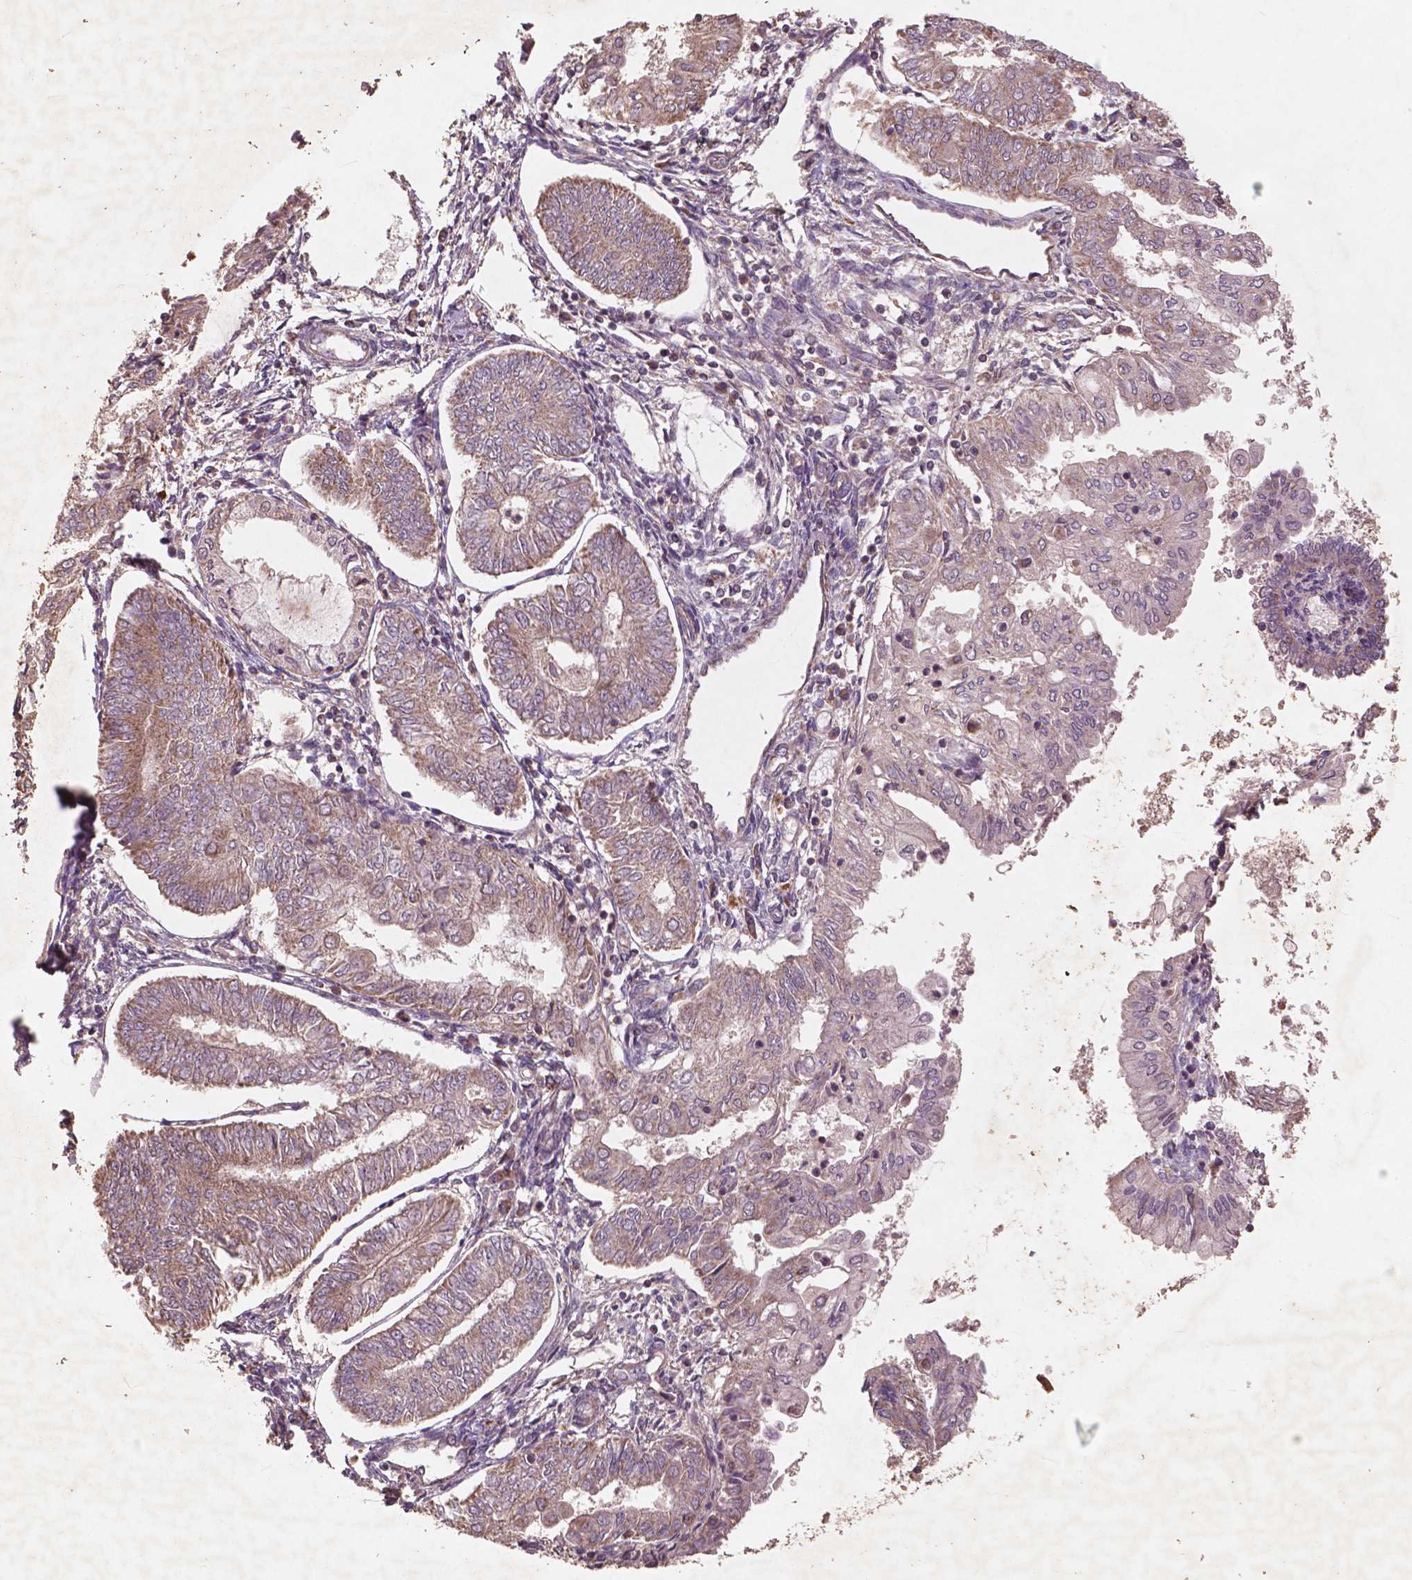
{"staining": {"intensity": "weak", "quantity": "25%-75%", "location": "cytoplasmic/membranous"}, "tissue": "endometrial cancer", "cell_type": "Tumor cells", "image_type": "cancer", "snomed": [{"axis": "morphology", "description": "Adenocarcinoma, NOS"}, {"axis": "topography", "description": "Endometrium"}], "caption": "Immunohistochemical staining of human endometrial cancer (adenocarcinoma) demonstrates low levels of weak cytoplasmic/membranous expression in about 25%-75% of tumor cells.", "gene": "ST6GALNAC5", "patient": {"sex": "female", "age": 68}}